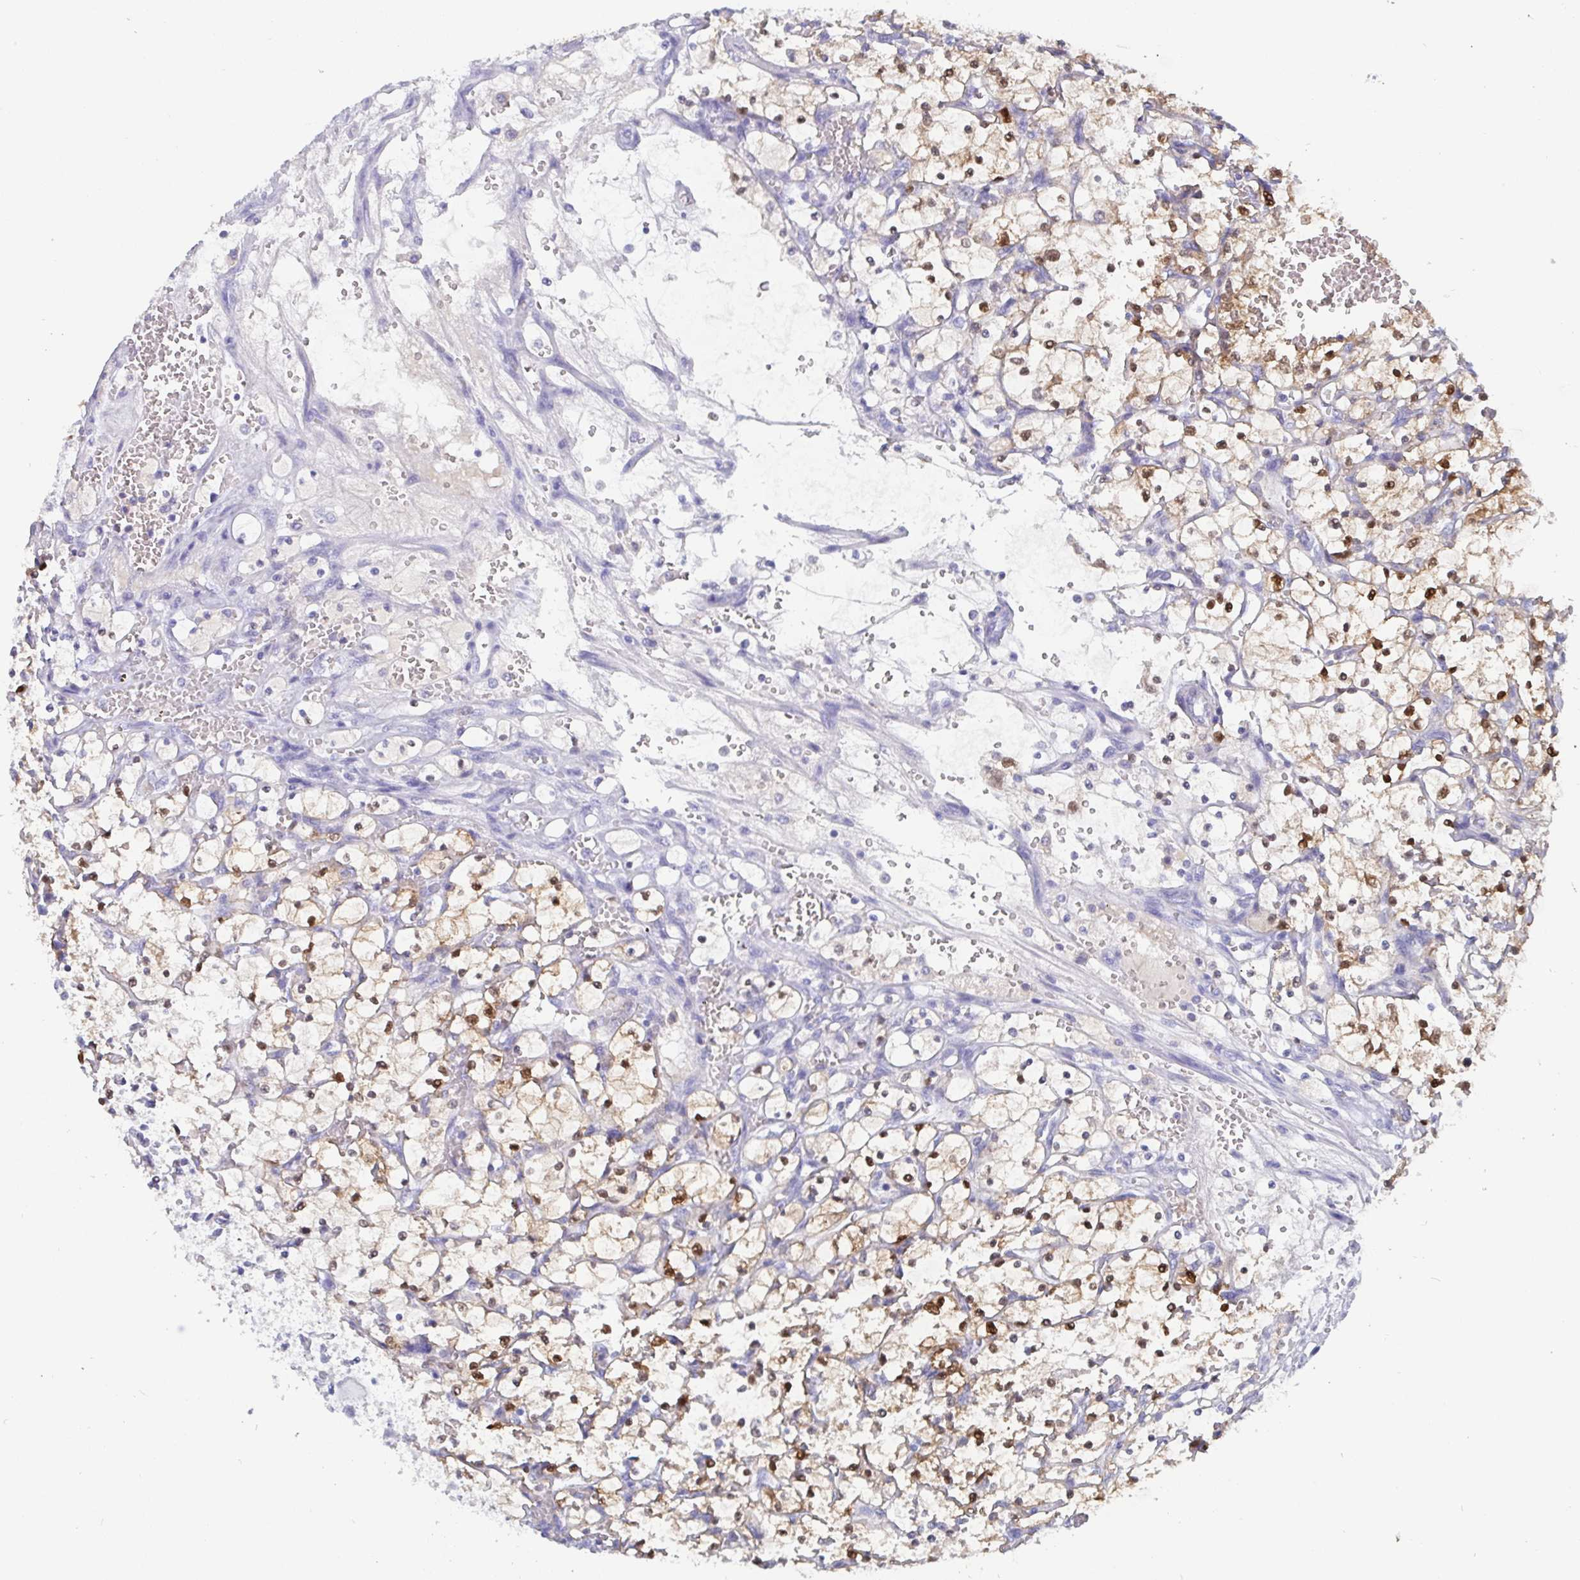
{"staining": {"intensity": "moderate", "quantity": ">75%", "location": "cytoplasmic/membranous,nuclear"}, "tissue": "renal cancer", "cell_type": "Tumor cells", "image_type": "cancer", "snomed": [{"axis": "morphology", "description": "Adenocarcinoma, NOS"}, {"axis": "topography", "description": "Kidney"}], "caption": "High-magnification brightfield microscopy of renal adenocarcinoma stained with DAB (brown) and counterstained with hematoxylin (blue). tumor cells exhibit moderate cytoplasmic/membranous and nuclear positivity is seen in about>75% of cells.", "gene": "SCGN", "patient": {"sex": "female", "age": 69}}